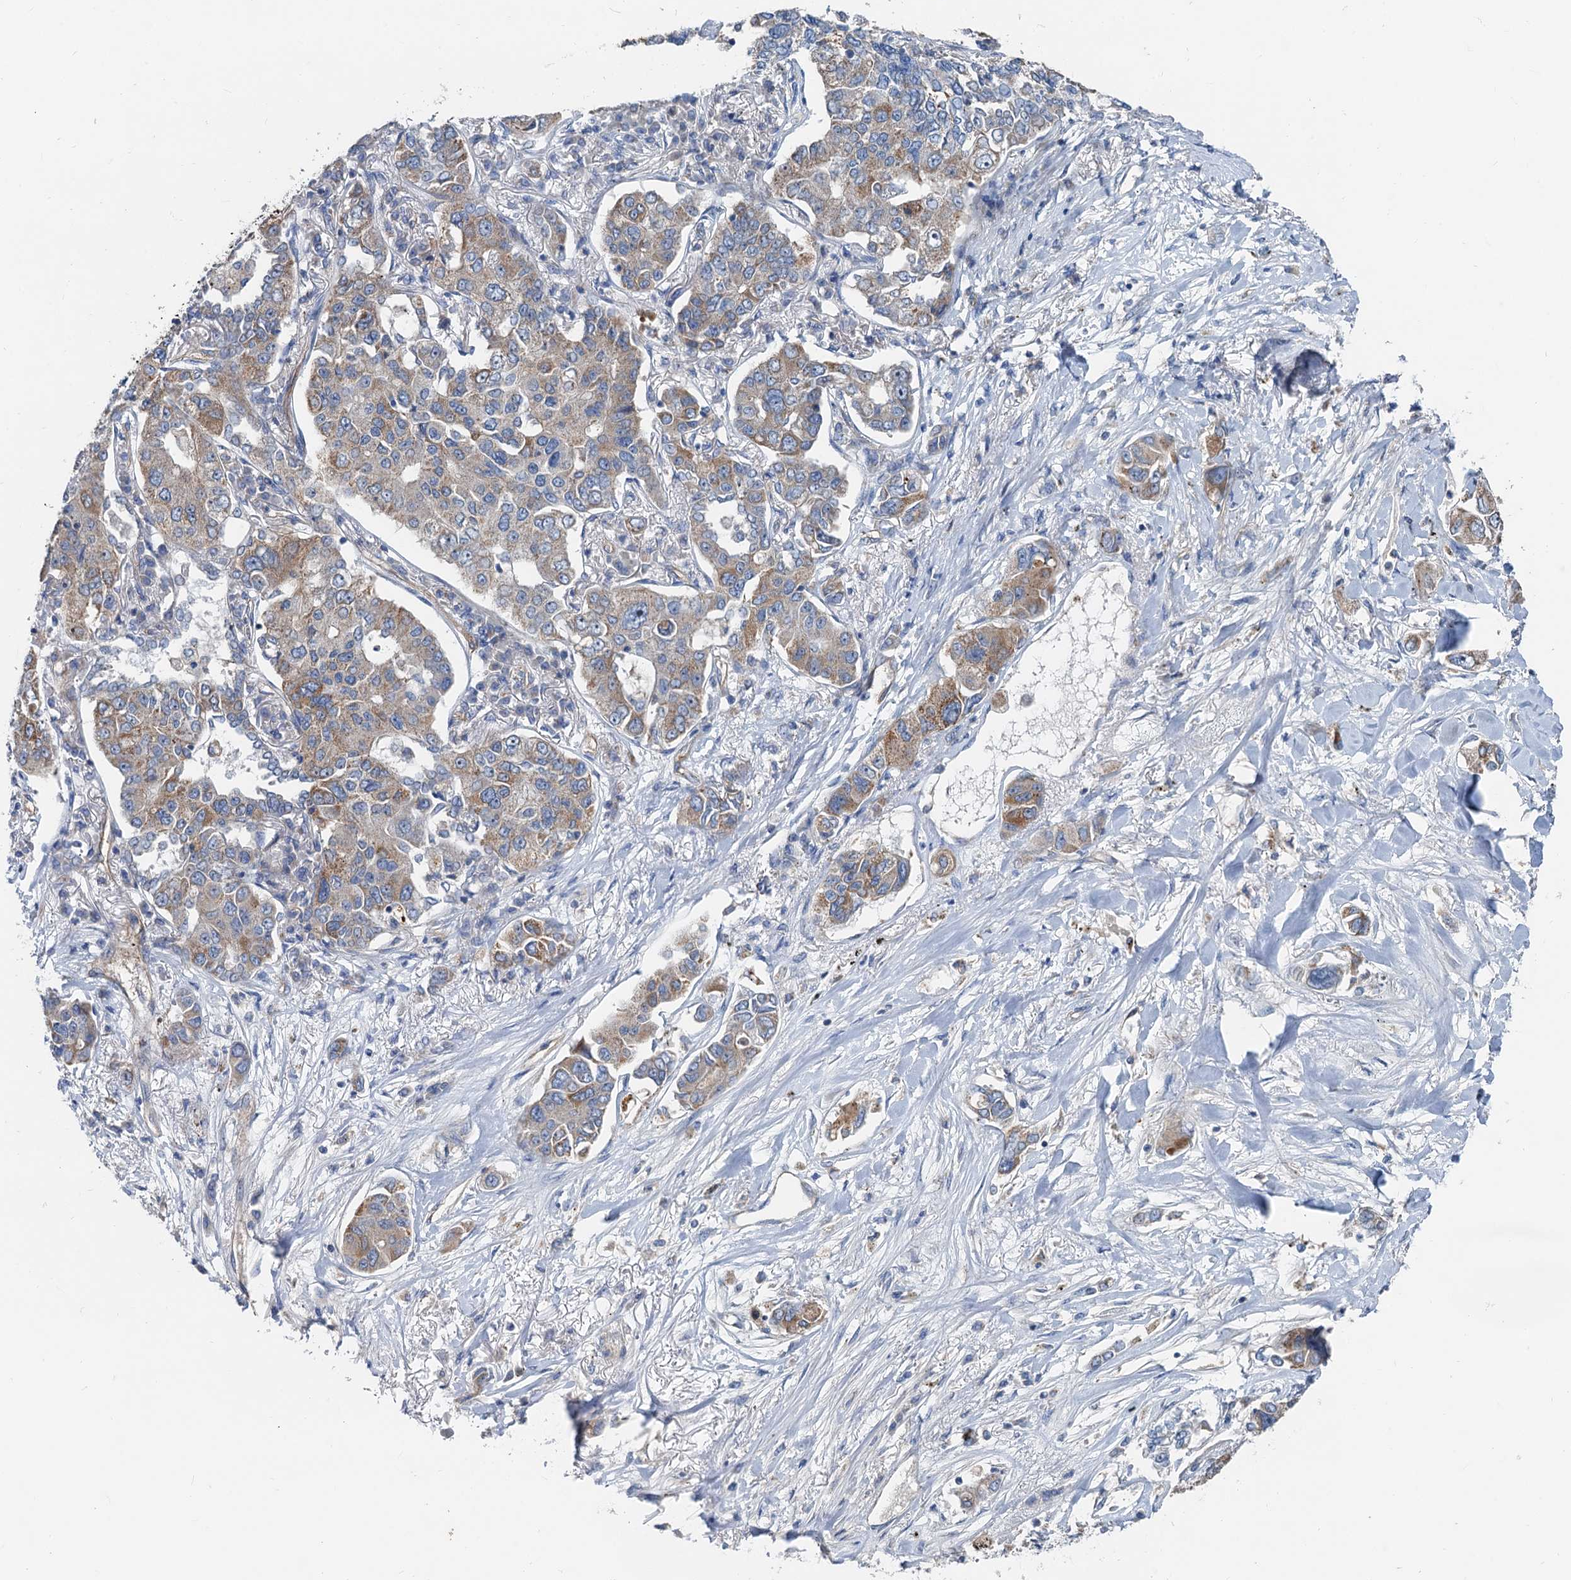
{"staining": {"intensity": "moderate", "quantity": "<25%", "location": "cytoplasmic/membranous"}, "tissue": "lung cancer", "cell_type": "Tumor cells", "image_type": "cancer", "snomed": [{"axis": "morphology", "description": "Adenocarcinoma, NOS"}, {"axis": "topography", "description": "Lung"}], "caption": "A low amount of moderate cytoplasmic/membranous expression is appreciated in about <25% of tumor cells in lung adenocarcinoma tissue.", "gene": "ANKRD26", "patient": {"sex": "male", "age": 49}}